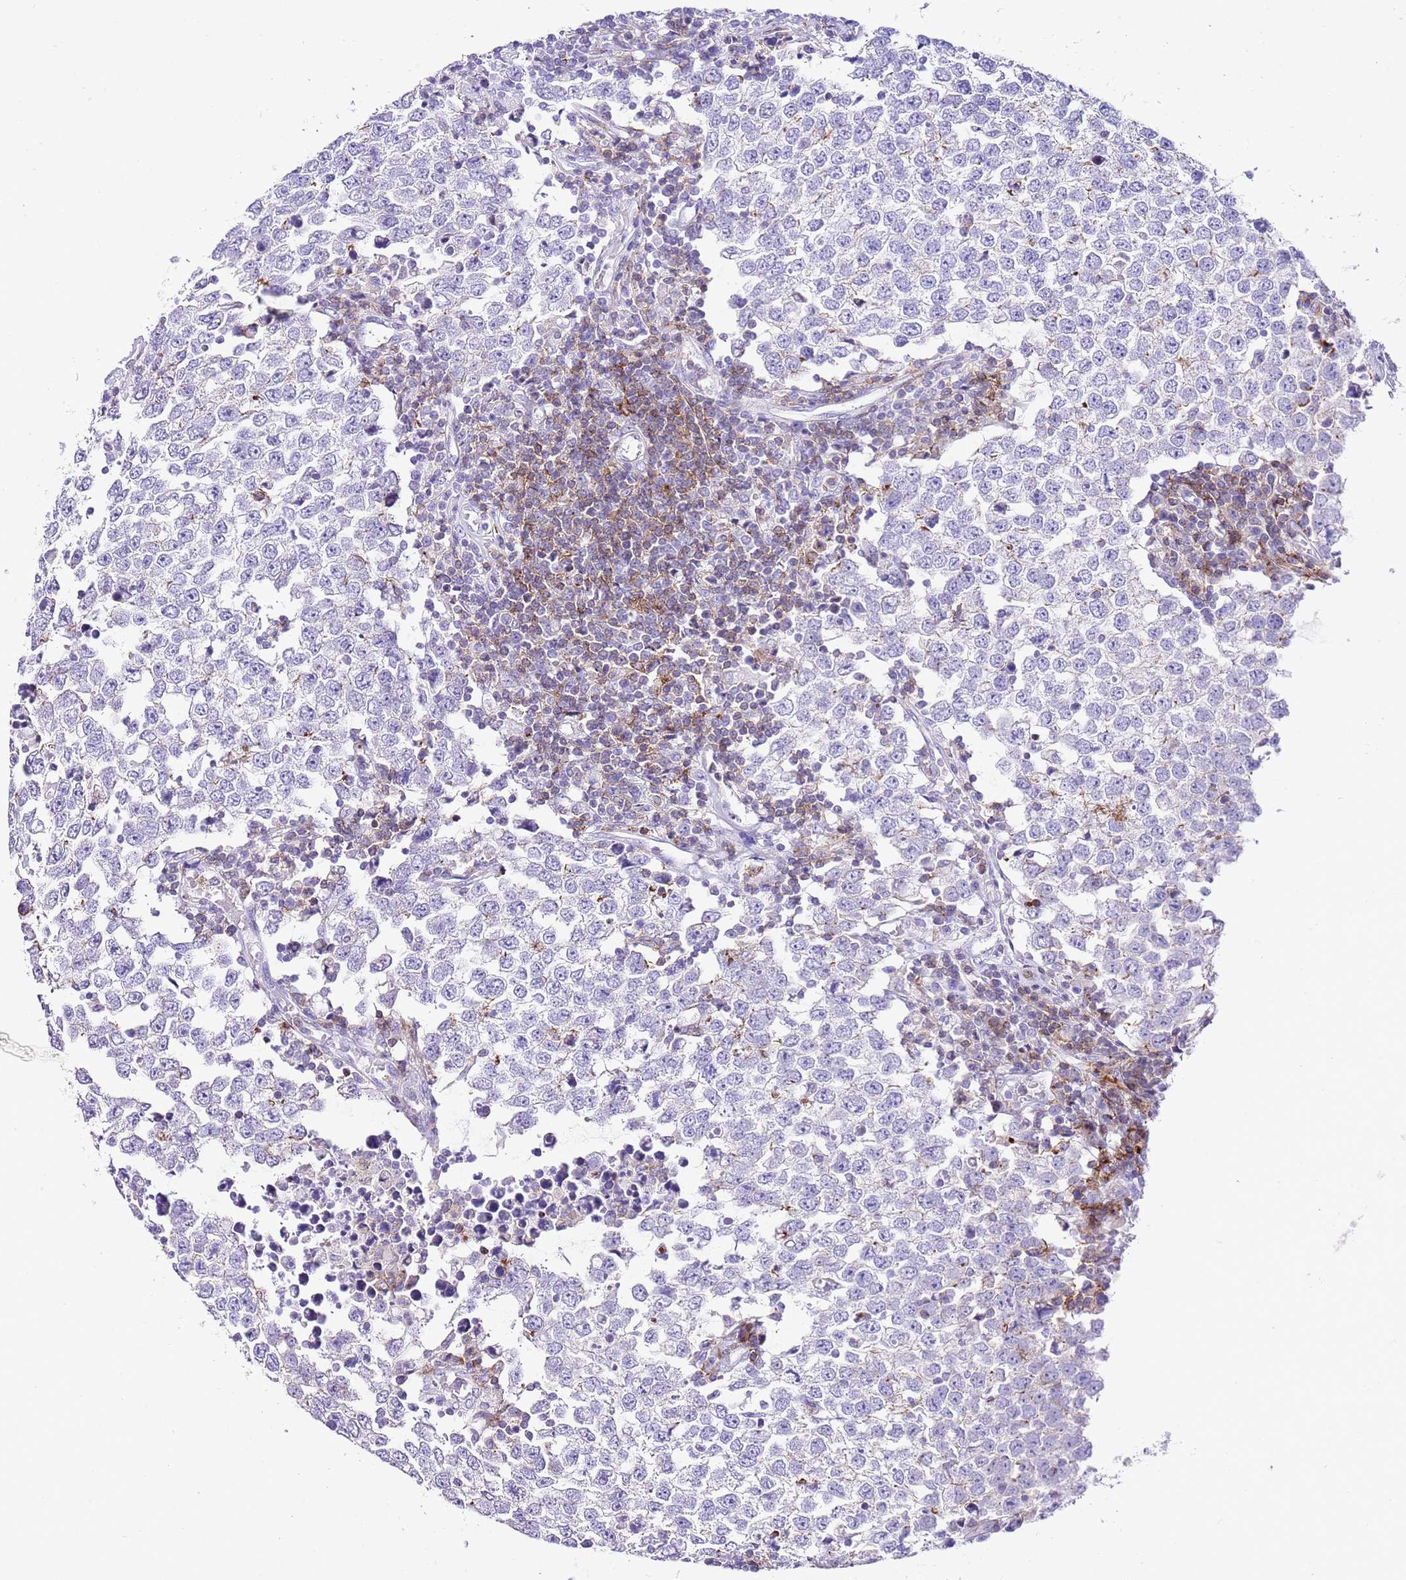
{"staining": {"intensity": "negative", "quantity": "none", "location": "none"}, "tissue": "testis cancer", "cell_type": "Tumor cells", "image_type": "cancer", "snomed": [{"axis": "morphology", "description": "Seminoma, NOS"}, {"axis": "morphology", "description": "Carcinoma, Embryonal, NOS"}, {"axis": "topography", "description": "Testis"}], "caption": "This is an immunohistochemistry (IHC) micrograph of embryonal carcinoma (testis). There is no expression in tumor cells.", "gene": "ALDH3A1", "patient": {"sex": "male", "age": 28}}